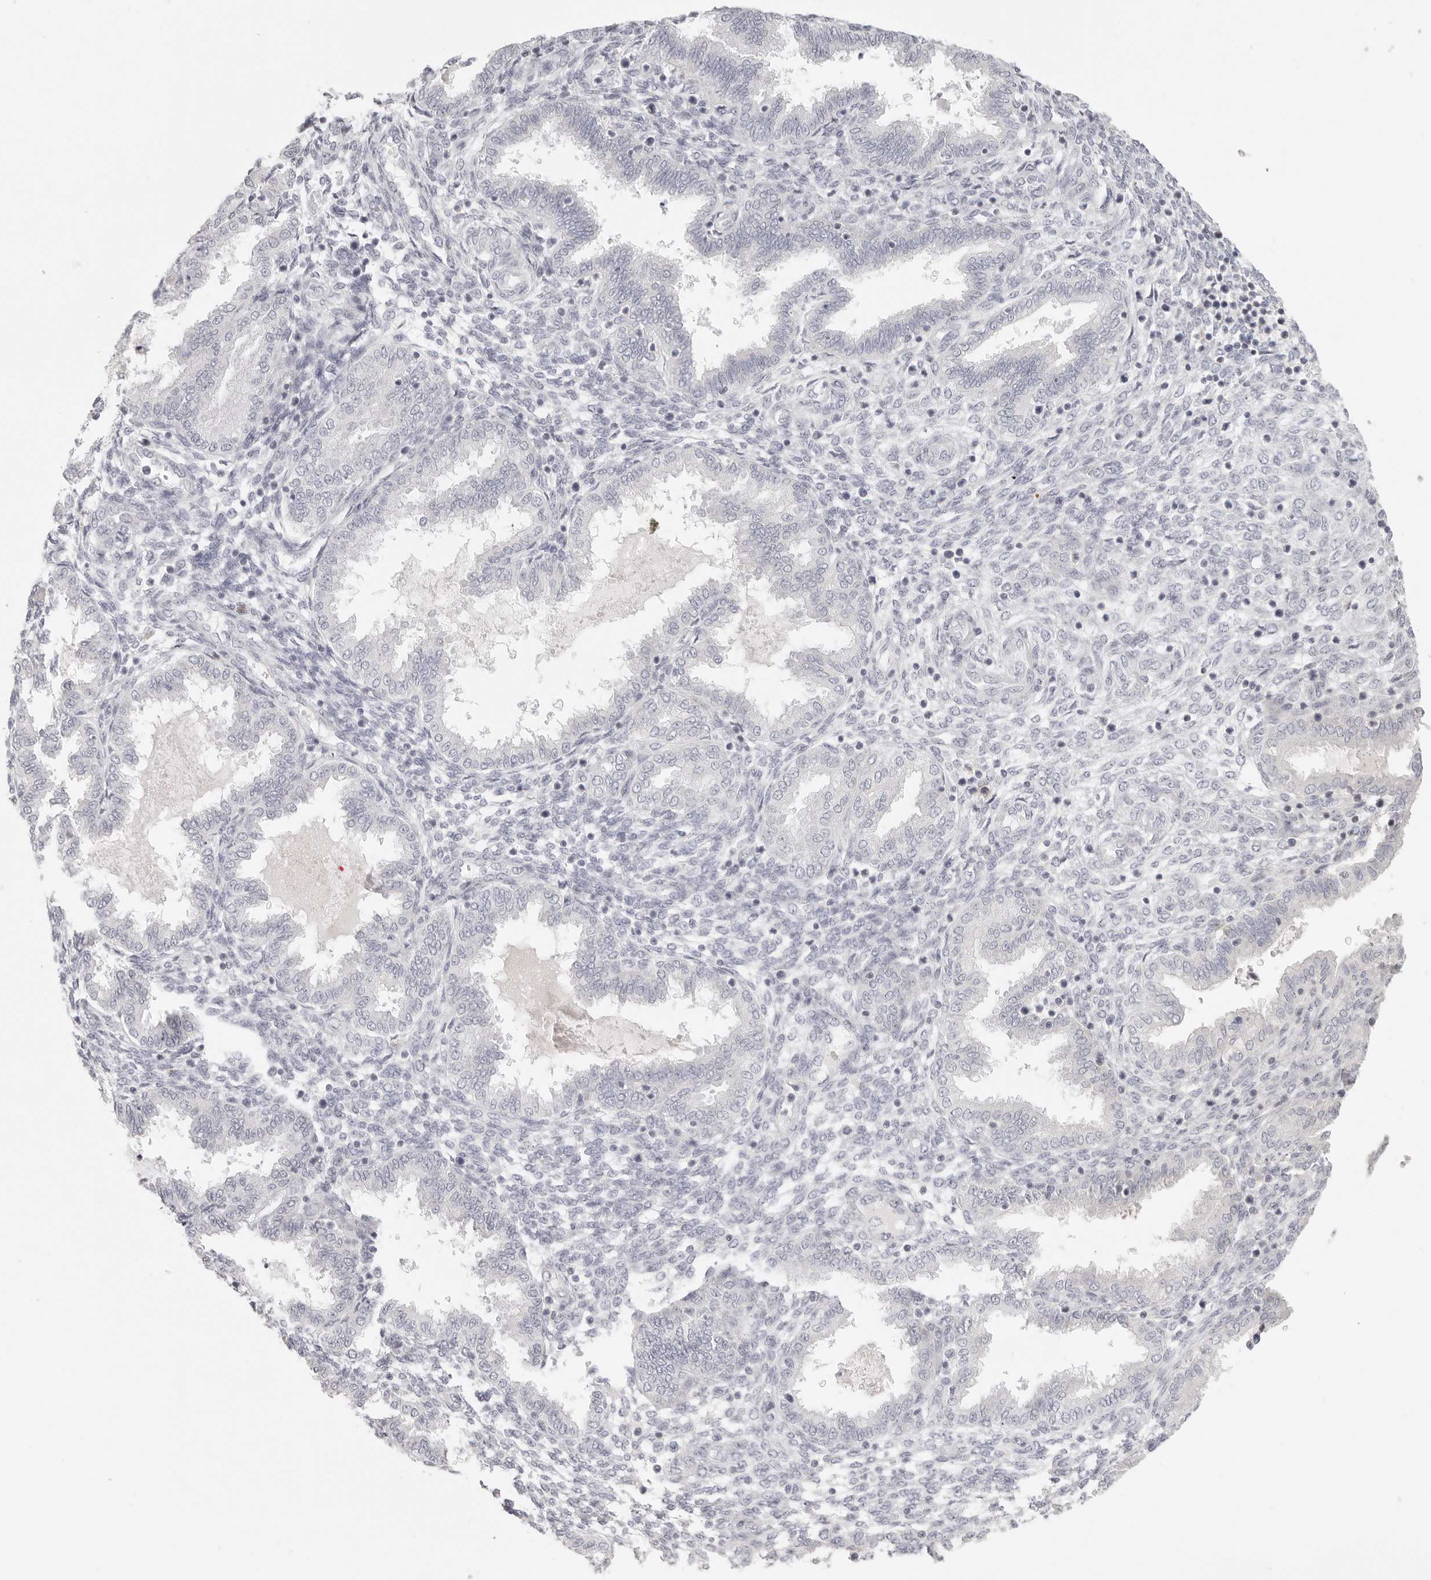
{"staining": {"intensity": "negative", "quantity": "none", "location": "none"}, "tissue": "endometrium", "cell_type": "Cells in endometrial stroma", "image_type": "normal", "snomed": [{"axis": "morphology", "description": "Normal tissue, NOS"}, {"axis": "topography", "description": "Endometrium"}], "caption": "Immunohistochemistry micrograph of normal endometrium stained for a protein (brown), which shows no expression in cells in endometrial stroma.", "gene": "RXFP1", "patient": {"sex": "female", "age": 33}}